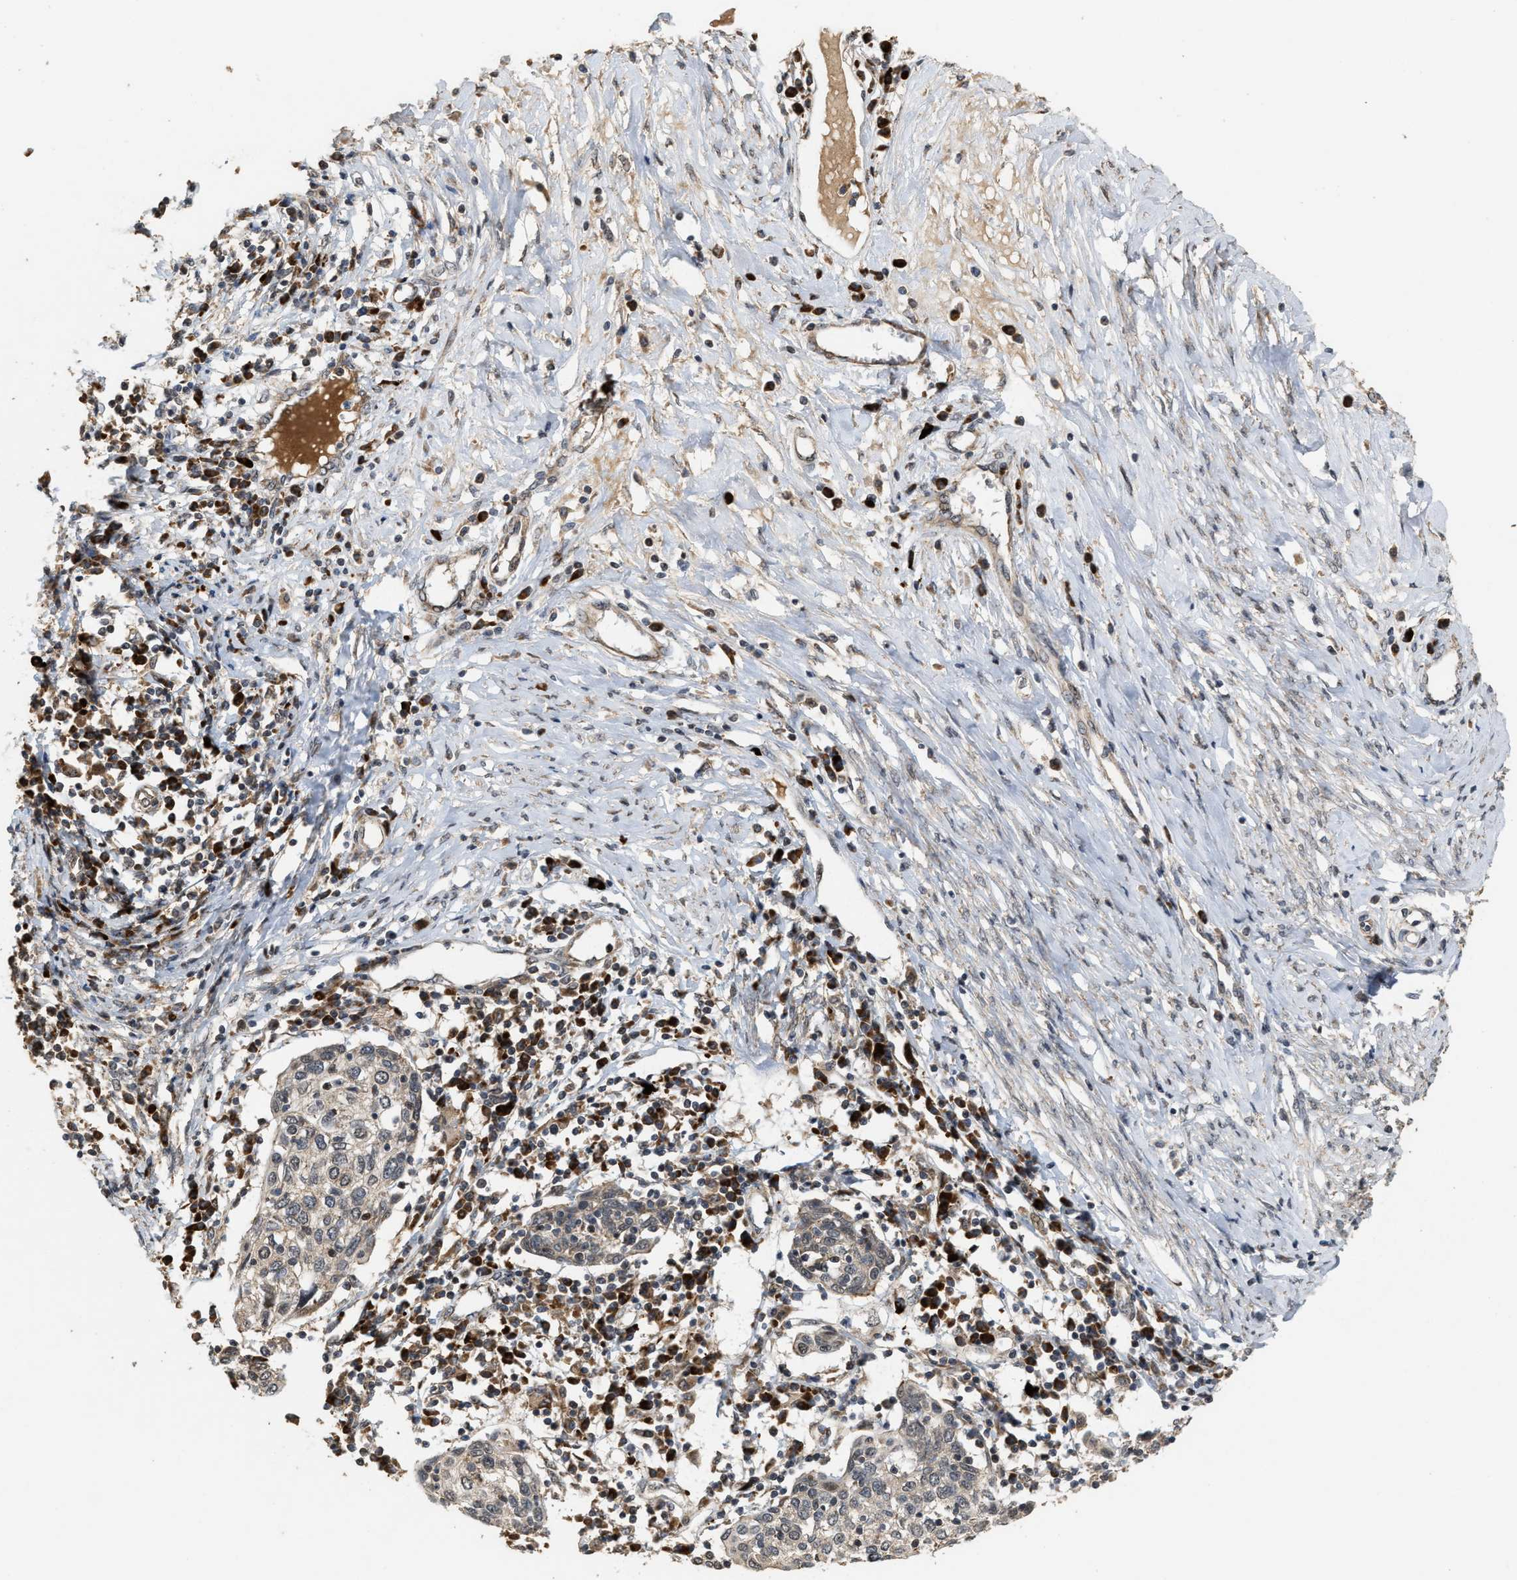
{"staining": {"intensity": "weak", "quantity": ">75%", "location": "cytoplasmic/membranous,nuclear"}, "tissue": "cervical cancer", "cell_type": "Tumor cells", "image_type": "cancer", "snomed": [{"axis": "morphology", "description": "Squamous cell carcinoma, NOS"}, {"axis": "topography", "description": "Cervix"}], "caption": "A histopathology image of human cervical cancer (squamous cell carcinoma) stained for a protein exhibits weak cytoplasmic/membranous and nuclear brown staining in tumor cells. The protein is stained brown, and the nuclei are stained in blue (DAB (3,3'-diaminobenzidine) IHC with brightfield microscopy, high magnification).", "gene": "ELP2", "patient": {"sex": "female", "age": 40}}